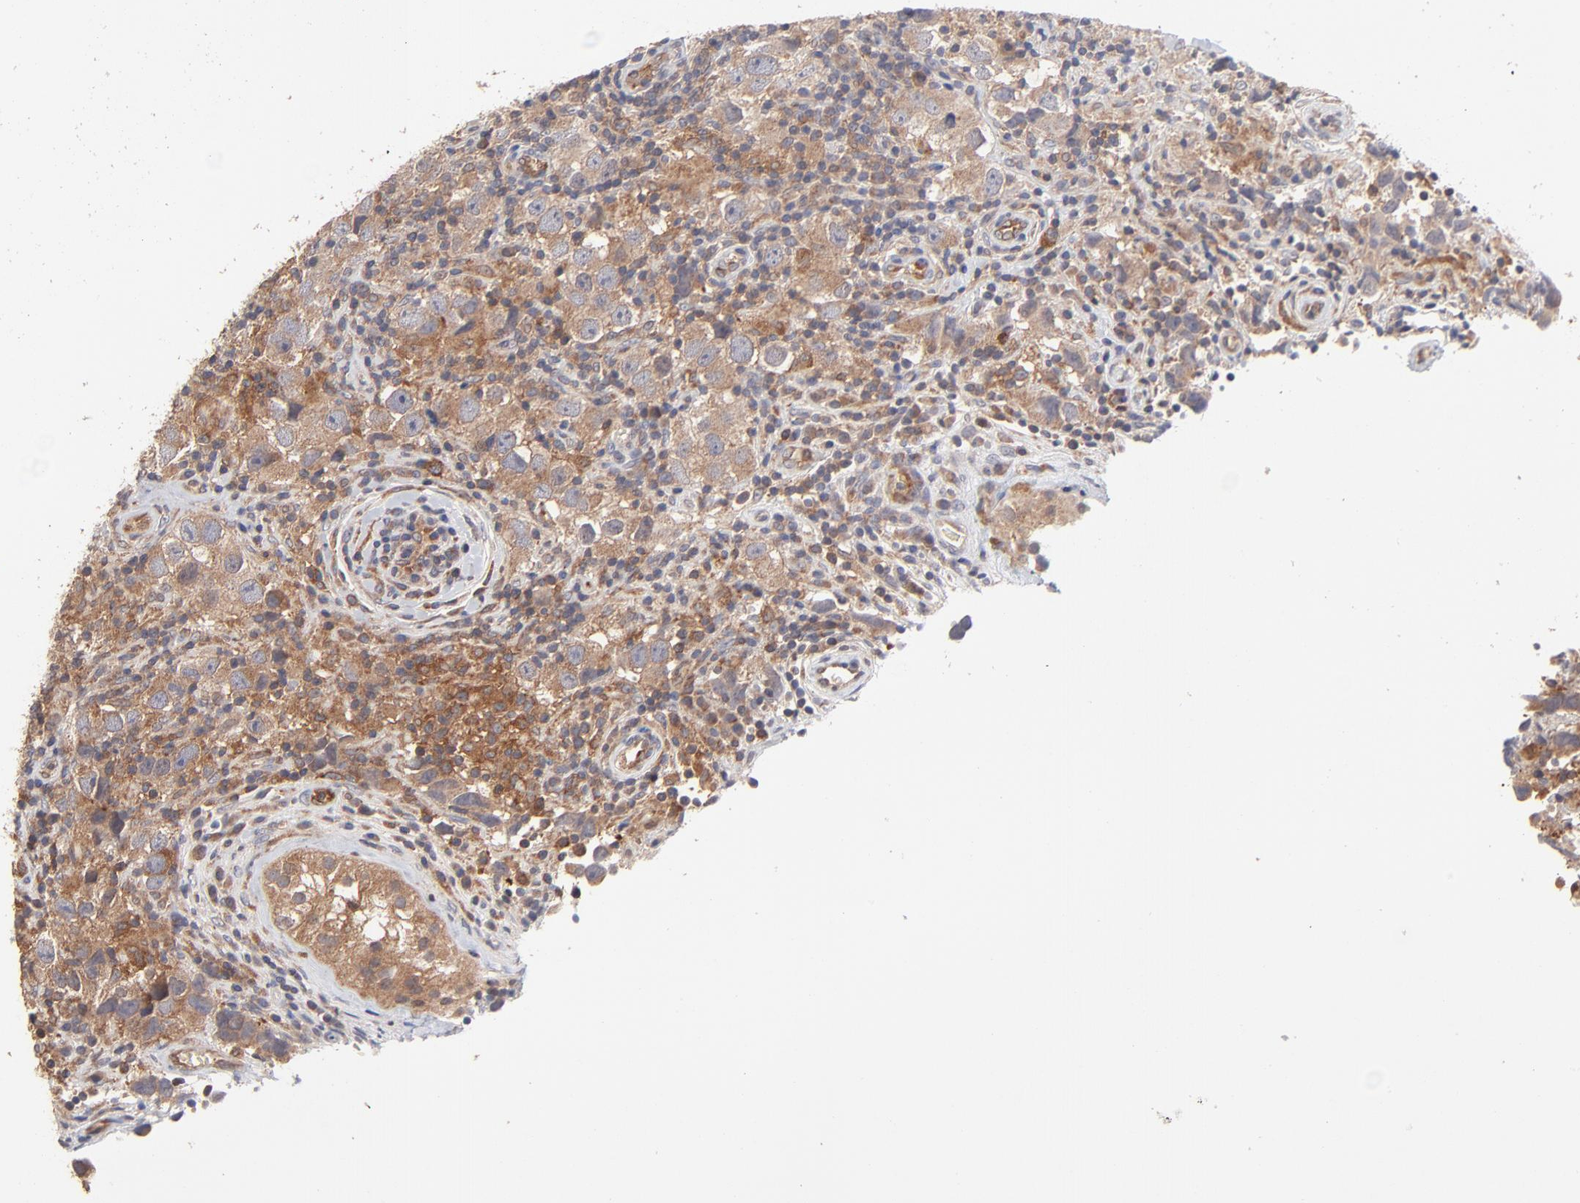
{"staining": {"intensity": "strong", "quantity": "25%-75%", "location": "cytoplasmic/membranous"}, "tissue": "testis cancer", "cell_type": "Tumor cells", "image_type": "cancer", "snomed": [{"axis": "morphology", "description": "Carcinoma, Embryonal, NOS"}, {"axis": "topography", "description": "Testis"}], "caption": "Protein expression analysis of testis cancer (embryonal carcinoma) reveals strong cytoplasmic/membranous expression in approximately 25%-75% of tumor cells. The staining was performed using DAB to visualize the protein expression in brown, while the nuclei were stained in blue with hematoxylin (Magnification: 20x).", "gene": "IVNS1ABP", "patient": {"sex": "male", "age": 21}}